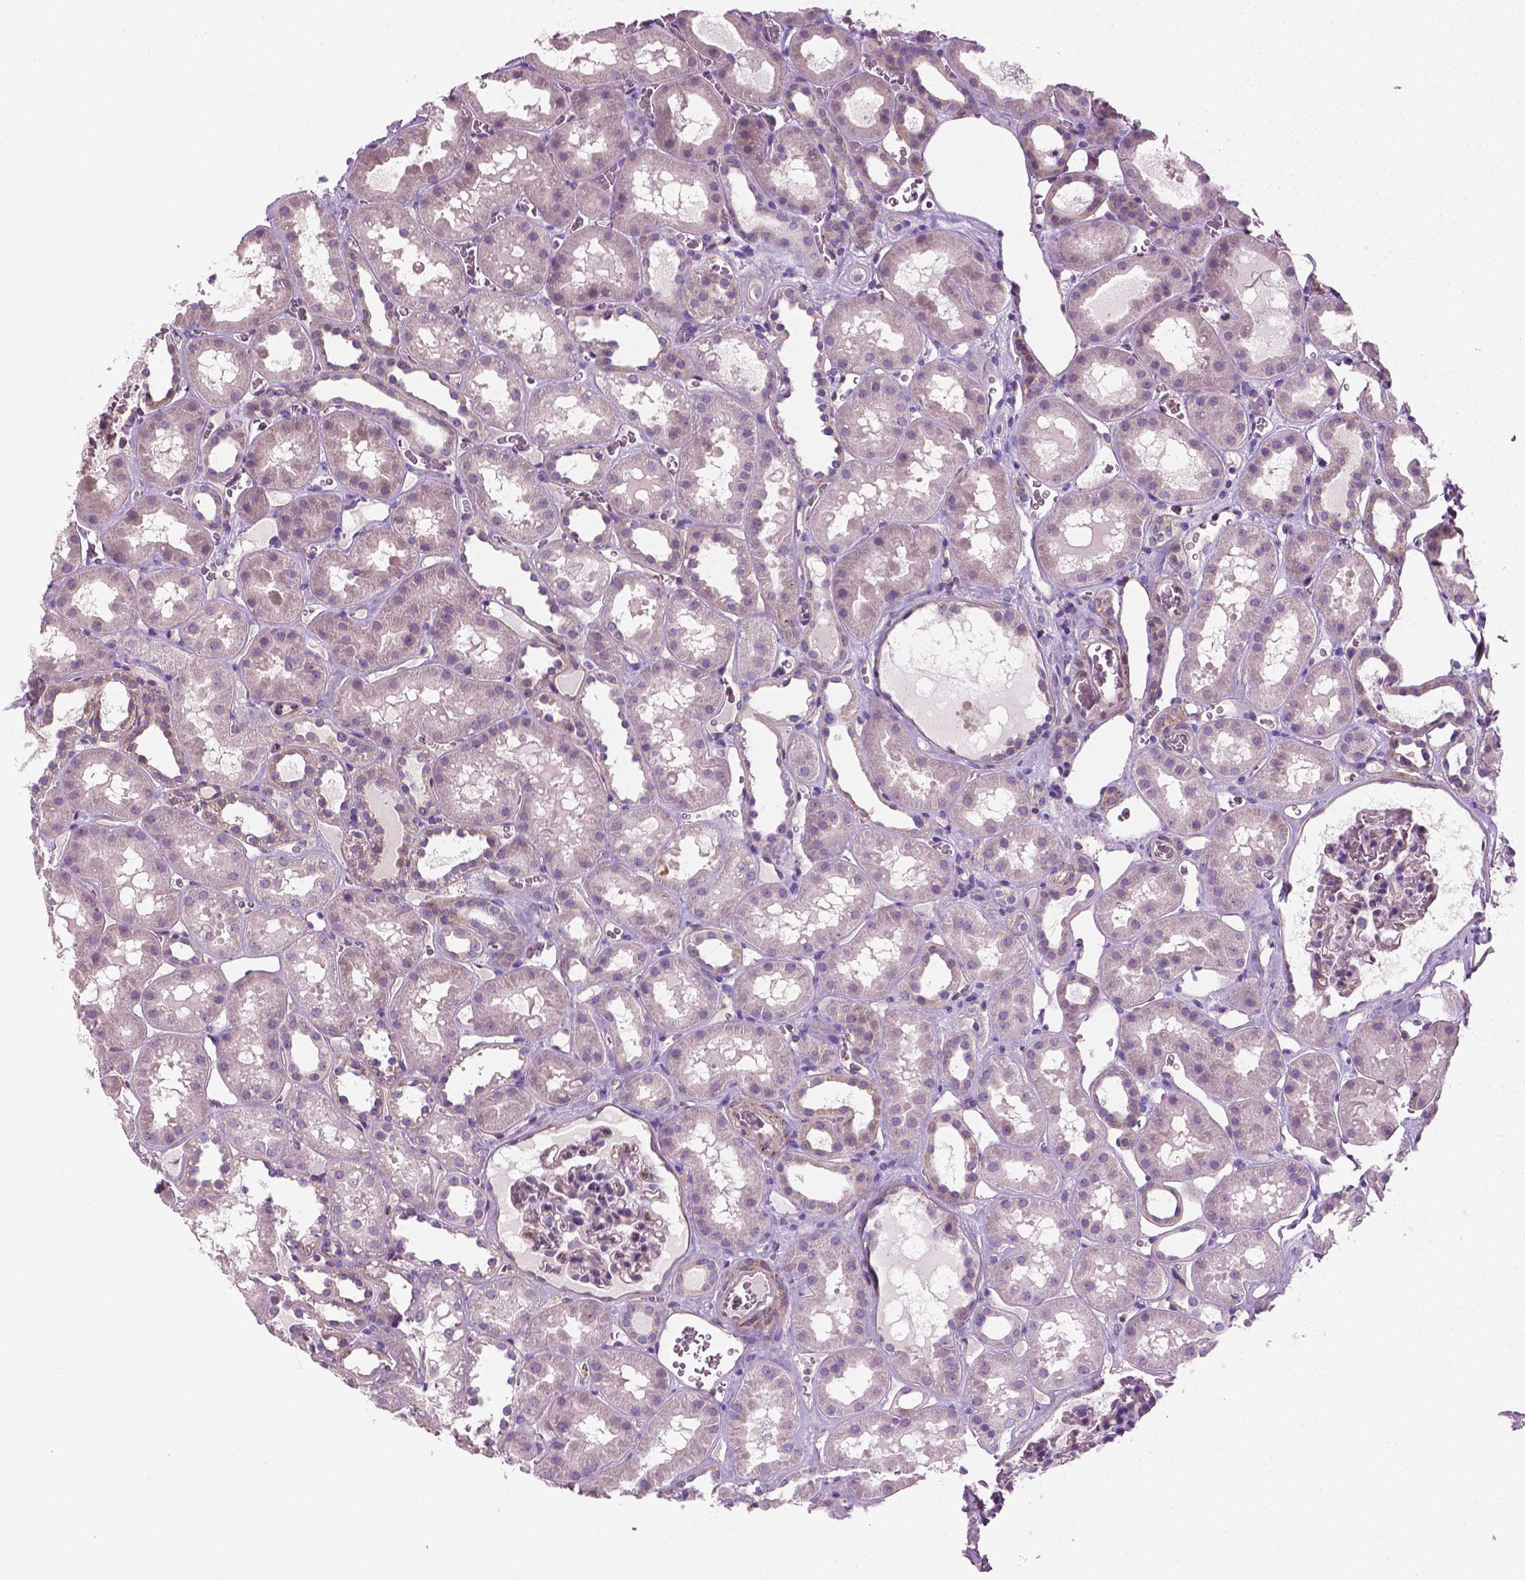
{"staining": {"intensity": "negative", "quantity": "none", "location": "none"}, "tissue": "kidney", "cell_type": "Cells in glomeruli", "image_type": "normal", "snomed": [{"axis": "morphology", "description": "Normal tissue, NOS"}, {"axis": "topography", "description": "Kidney"}], "caption": "This is an IHC micrograph of benign human kidney. There is no expression in cells in glomeruli.", "gene": "PTX3", "patient": {"sex": "female", "age": 41}}